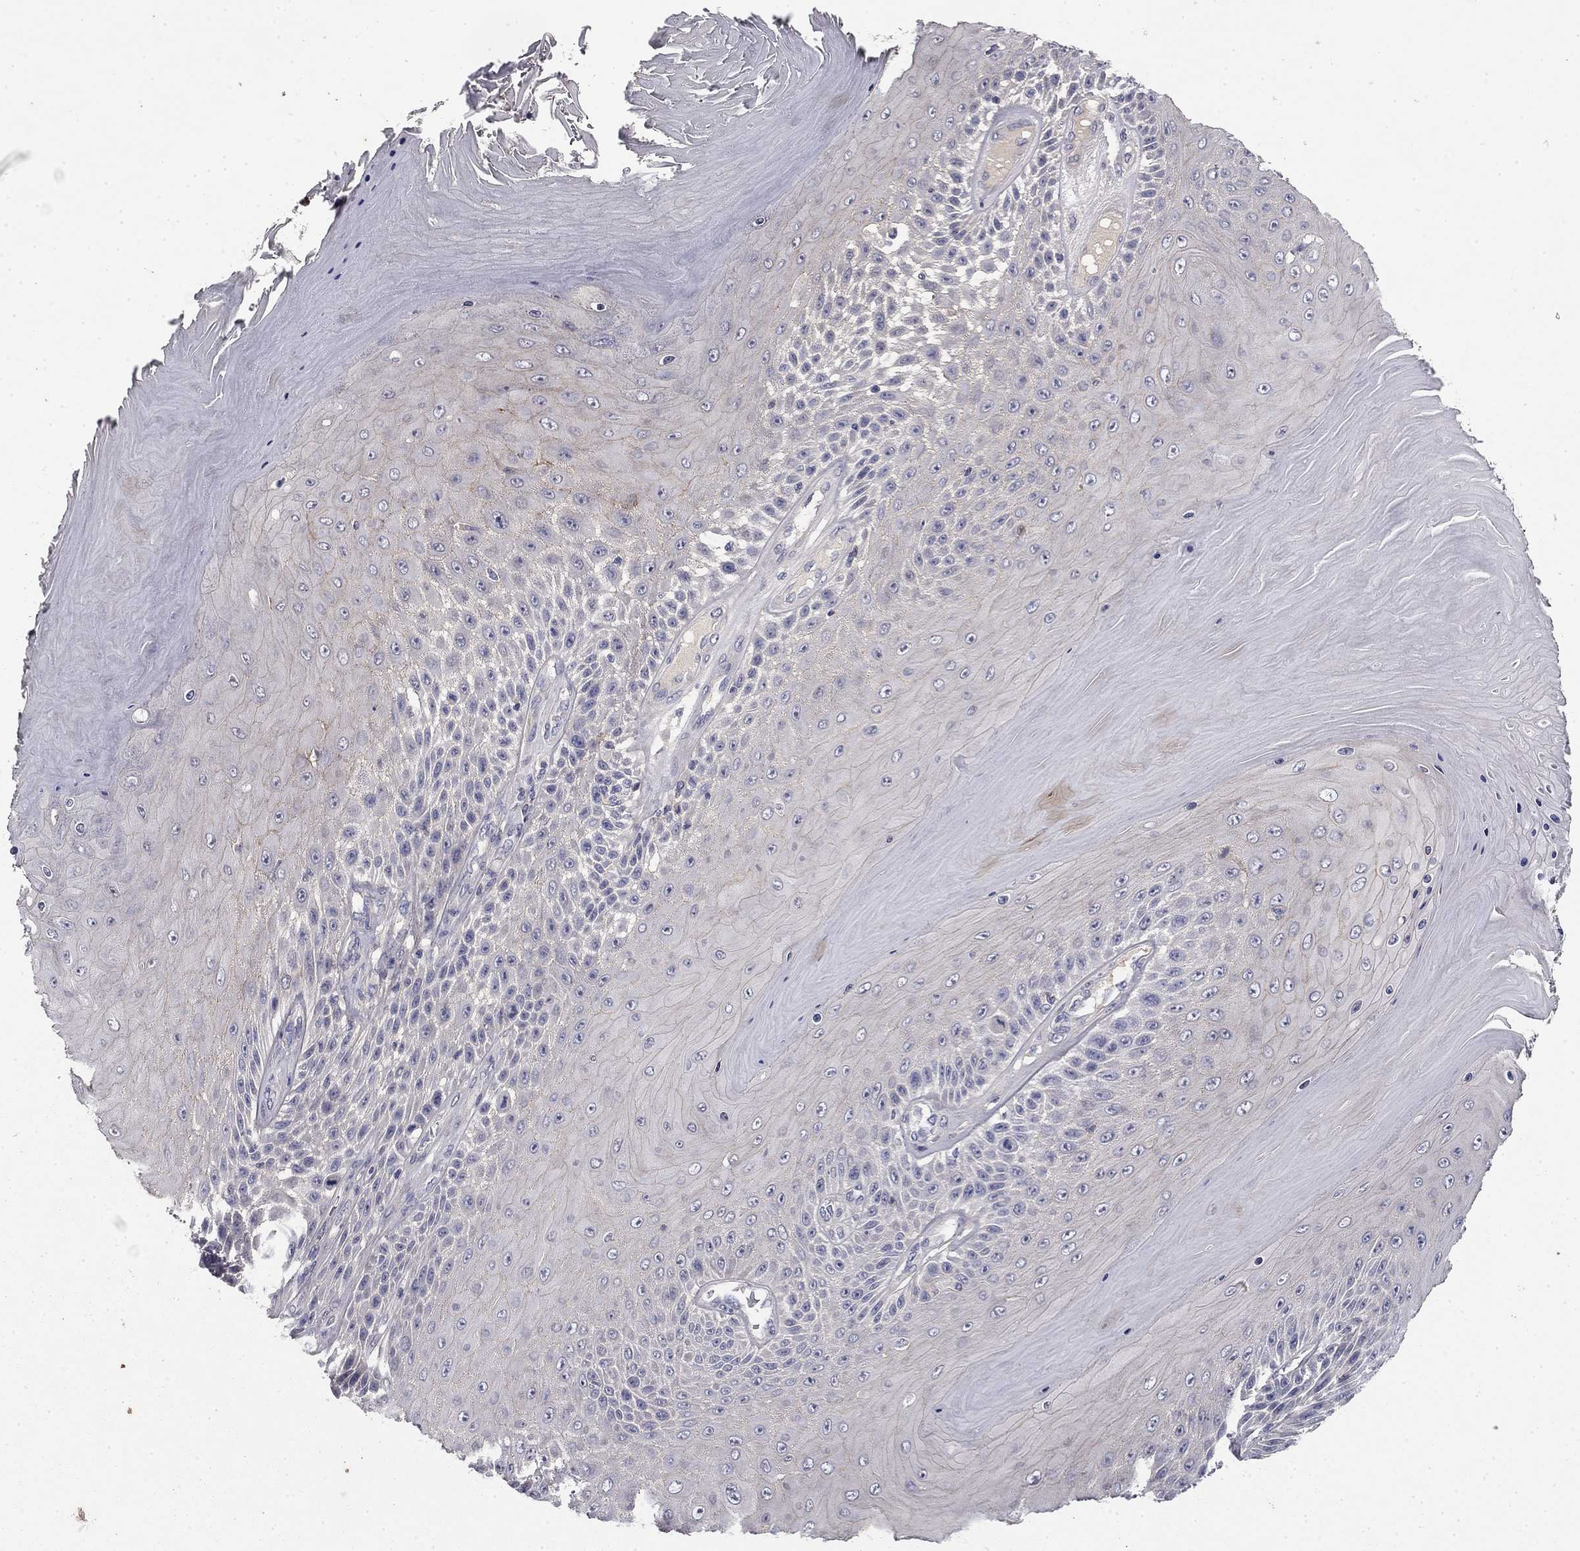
{"staining": {"intensity": "negative", "quantity": "none", "location": "none"}, "tissue": "skin cancer", "cell_type": "Tumor cells", "image_type": "cancer", "snomed": [{"axis": "morphology", "description": "Squamous cell carcinoma, NOS"}, {"axis": "topography", "description": "Skin"}], "caption": "This is an immunohistochemistry image of squamous cell carcinoma (skin). There is no staining in tumor cells.", "gene": "COL2A1", "patient": {"sex": "male", "age": 62}}